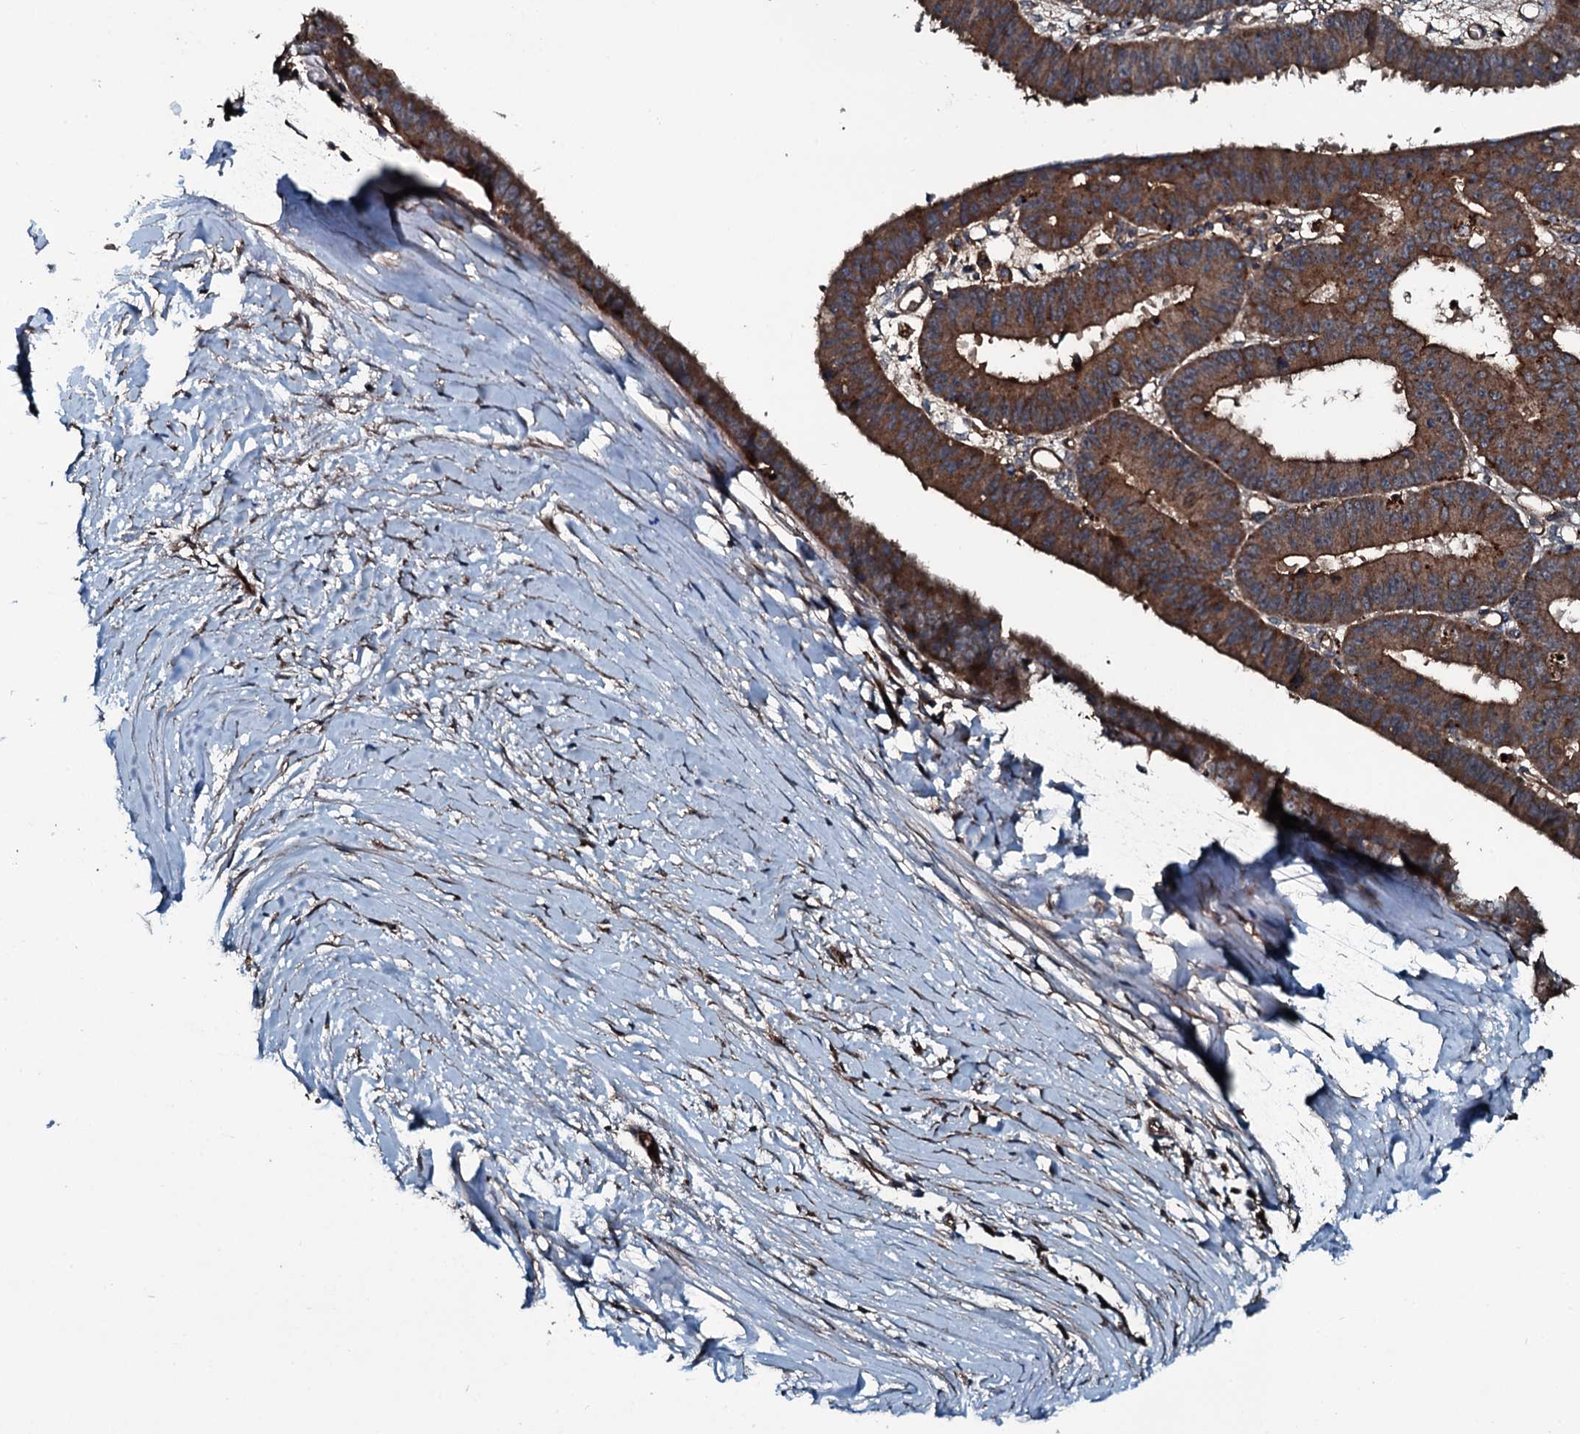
{"staining": {"intensity": "moderate", "quantity": ">75%", "location": "cytoplasmic/membranous"}, "tissue": "ovarian cancer", "cell_type": "Tumor cells", "image_type": "cancer", "snomed": [{"axis": "morphology", "description": "Carcinoma, endometroid"}, {"axis": "topography", "description": "Appendix"}, {"axis": "topography", "description": "Ovary"}], "caption": "A medium amount of moderate cytoplasmic/membranous staining is identified in about >75% of tumor cells in ovarian cancer tissue. (Stains: DAB in brown, nuclei in blue, Microscopy: brightfield microscopy at high magnification).", "gene": "TRIM7", "patient": {"sex": "female", "age": 42}}